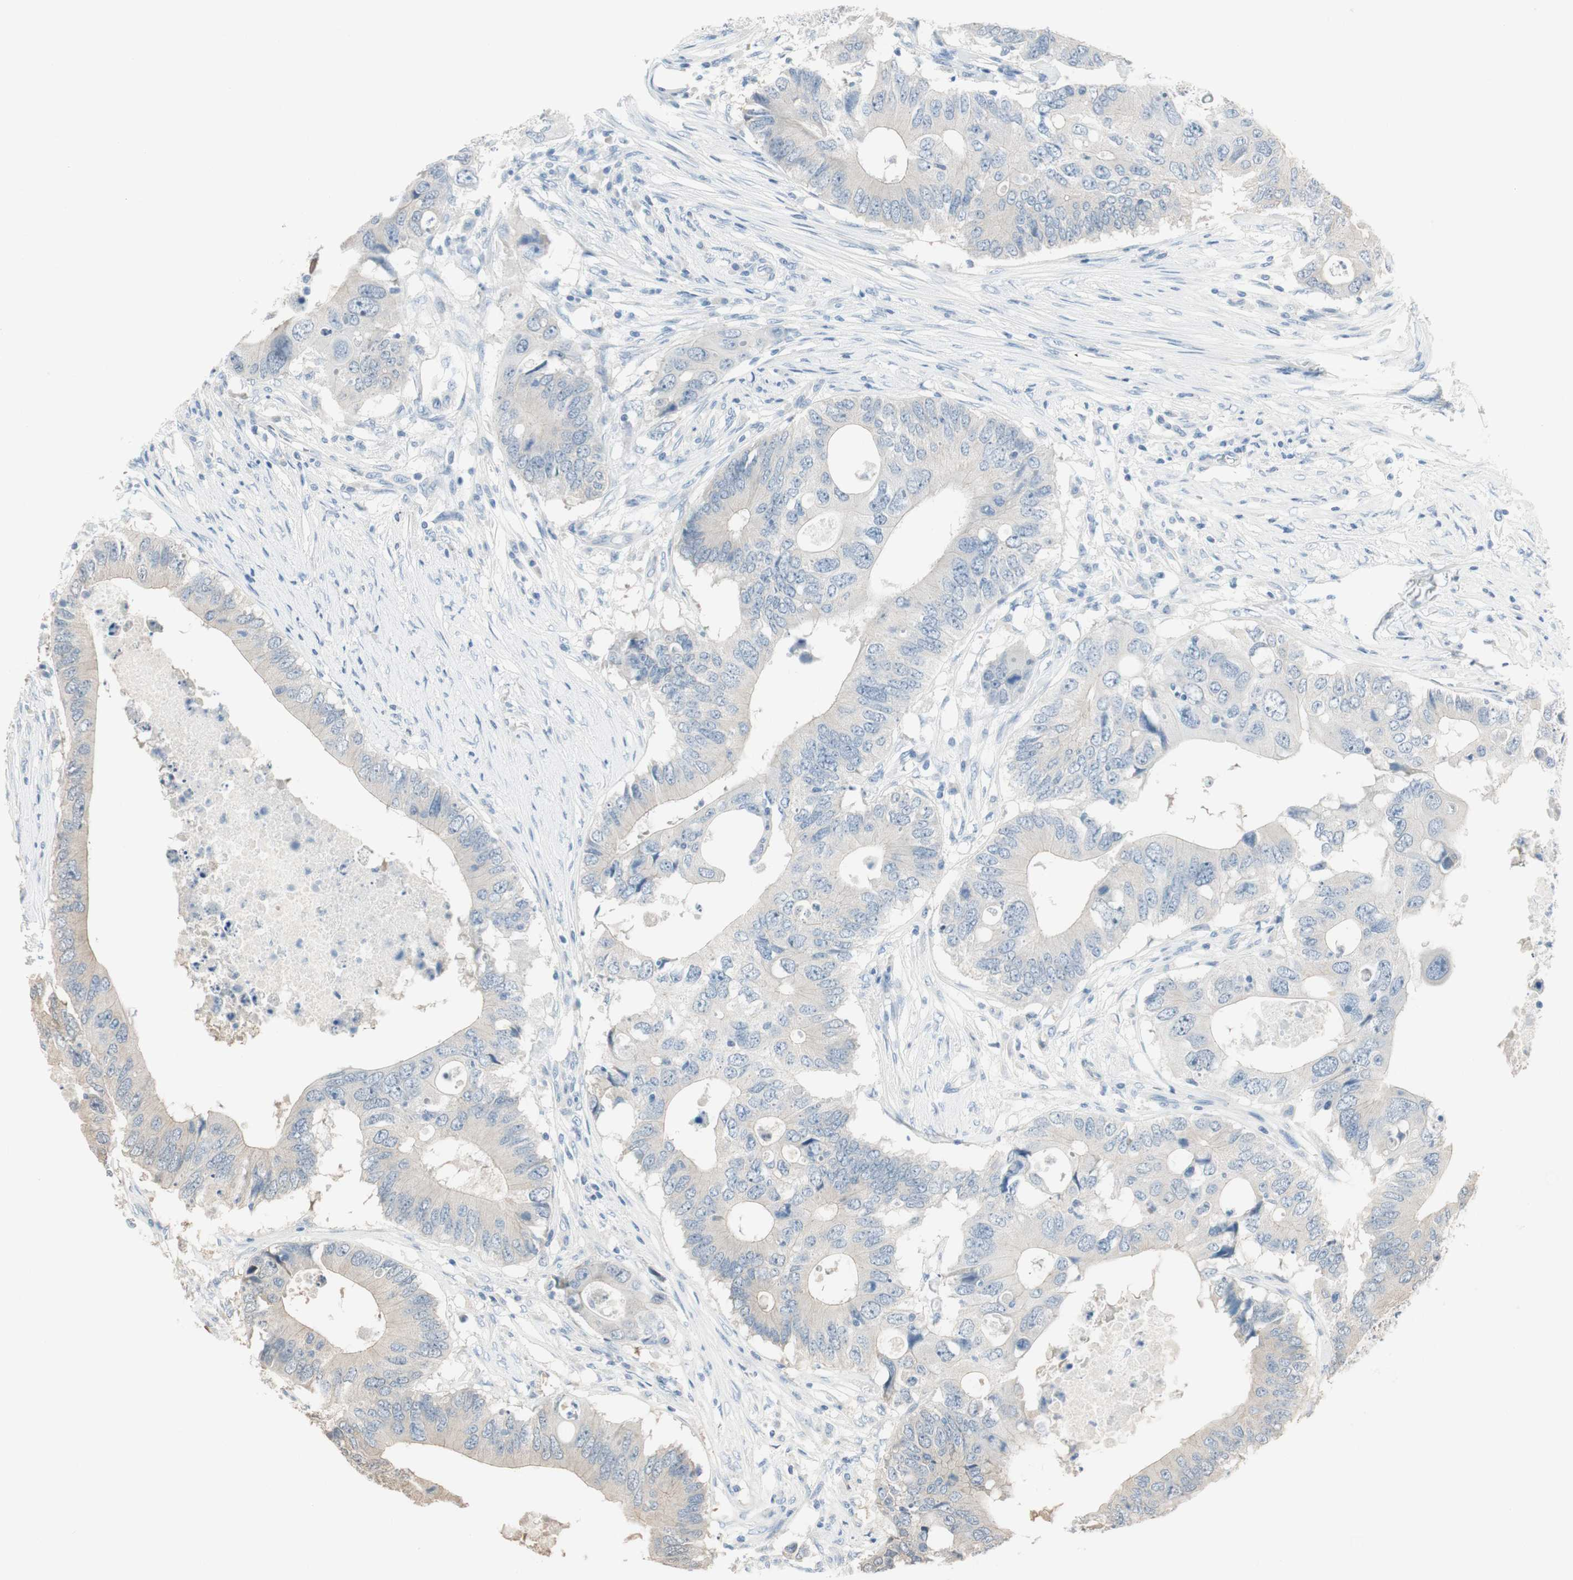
{"staining": {"intensity": "negative", "quantity": "none", "location": "none"}, "tissue": "colorectal cancer", "cell_type": "Tumor cells", "image_type": "cancer", "snomed": [{"axis": "morphology", "description": "Adenocarcinoma, NOS"}, {"axis": "topography", "description": "Colon"}], "caption": "DAB immunohistochemical staining of human colorectal cancer demonstrates no significant positivity in tumor cells.", "gene": "SPINK4", "patient": {"sex": "male", "age": 71}}